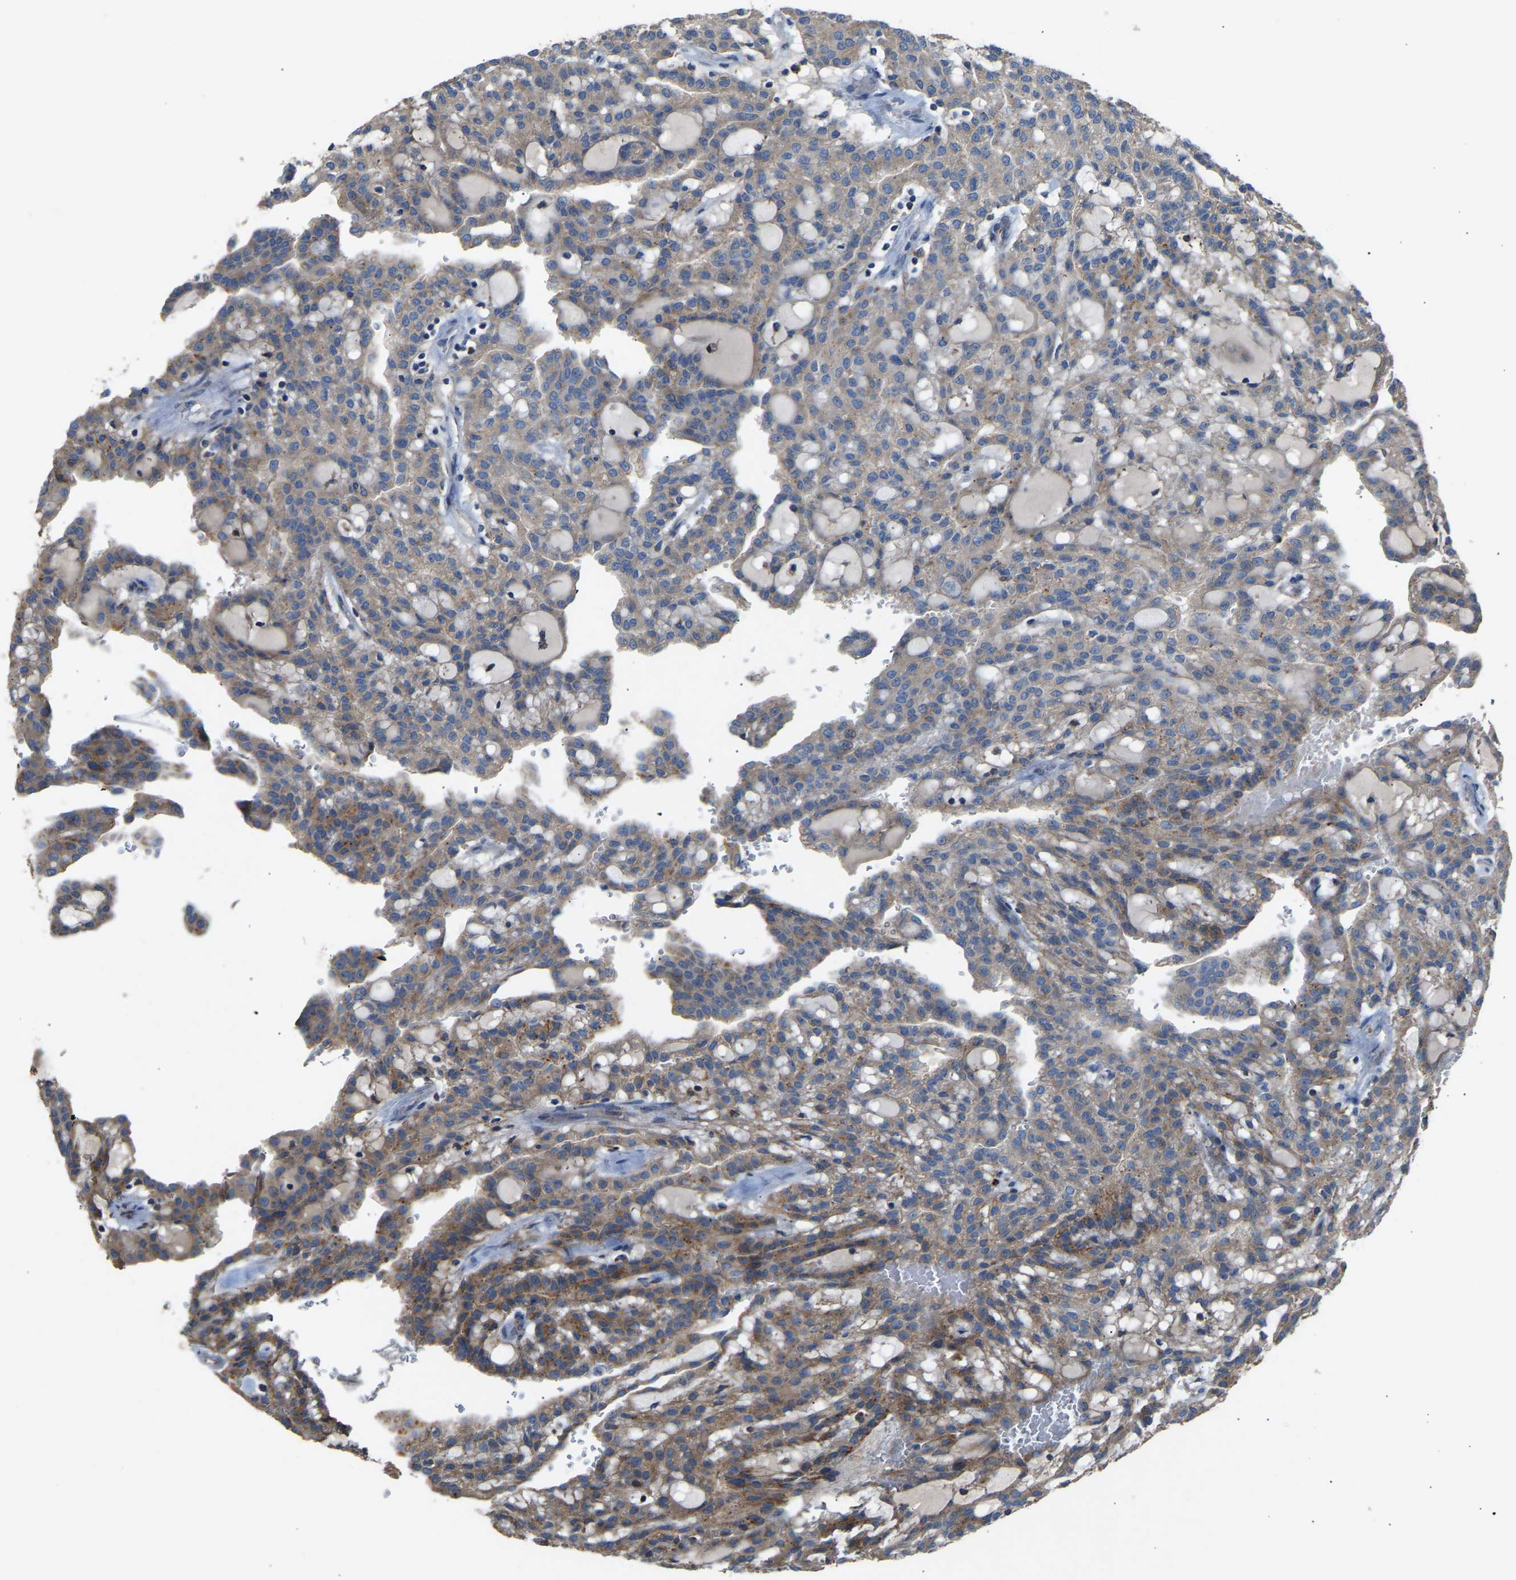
{"staining": {"intensity": "weak", "quantity": "25%-75%", "location": "cytoplasmic/membranous"}, "tissue": "renal cancer", "cell_type": "Tumor cells", "image_type": "cancer", "snomed": [{"axis": "morphology", "description": "Adenocarcinoma, NOS"}, {"axis": "topography", "description": "Kidney"}], "caption": "Tumor cells show low levels of weak cytoplasmic/membranous staining in approximately 25%-75% of cells in human renal cancer.", "gene": "RGP1", "patient": {"sex": "male", "age": 63}}